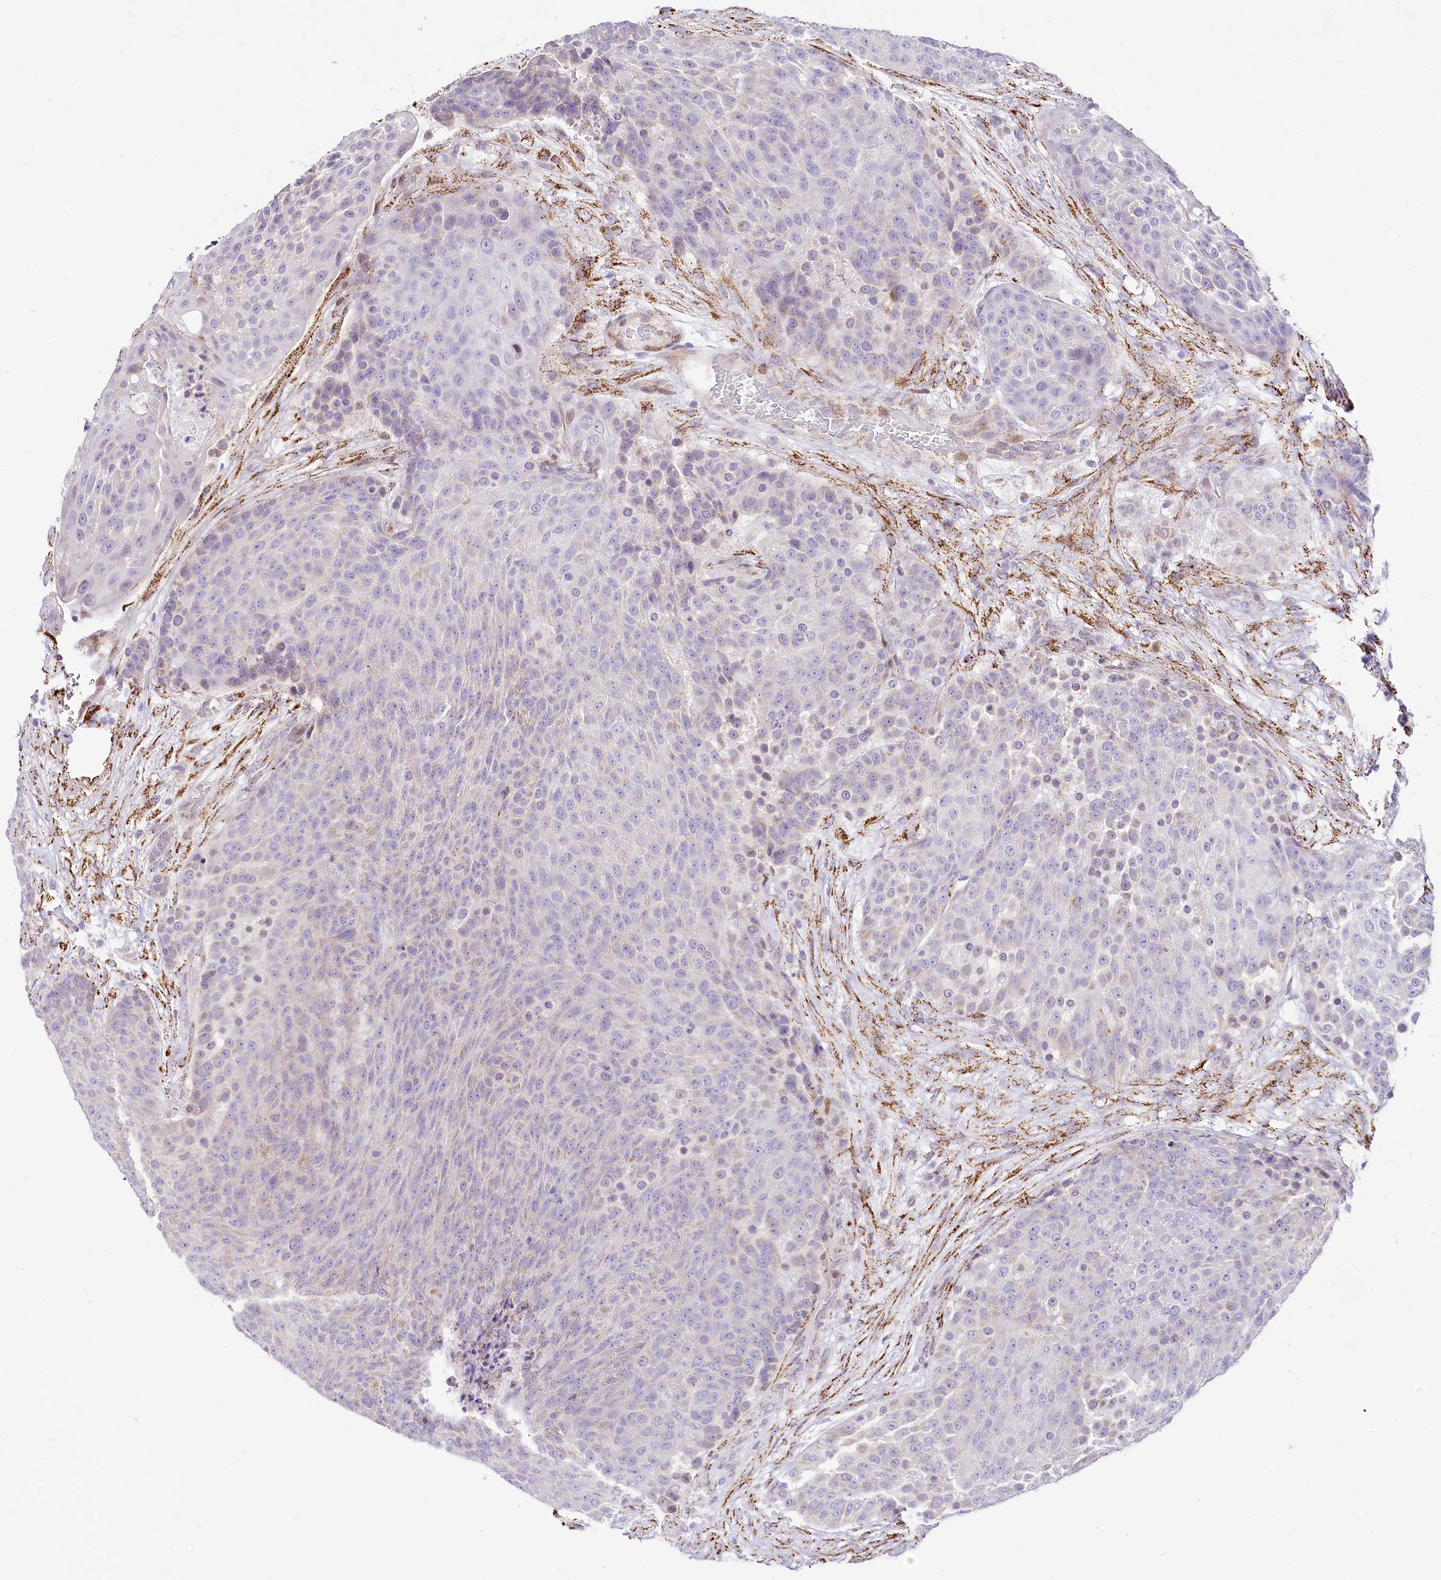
{"staining": {"intensity": "negative", "quantity": "none", "location": "none"}, "tissue": "urothelial cancer", "cell_type": "Tumor cells", "image_type": "cancer", "snomed": [{"axis": "morphology", "description": "Urothelial carcinoma, High grade"}, {"axis": "topography", "description": "Urinary bladder"}], "caption": "Tumor cells are negative for brown protein staining in high-grade urothelial carcinoma.", "gene": "PPIP5K2", "patient": {"sex": "female", "age": 63}}